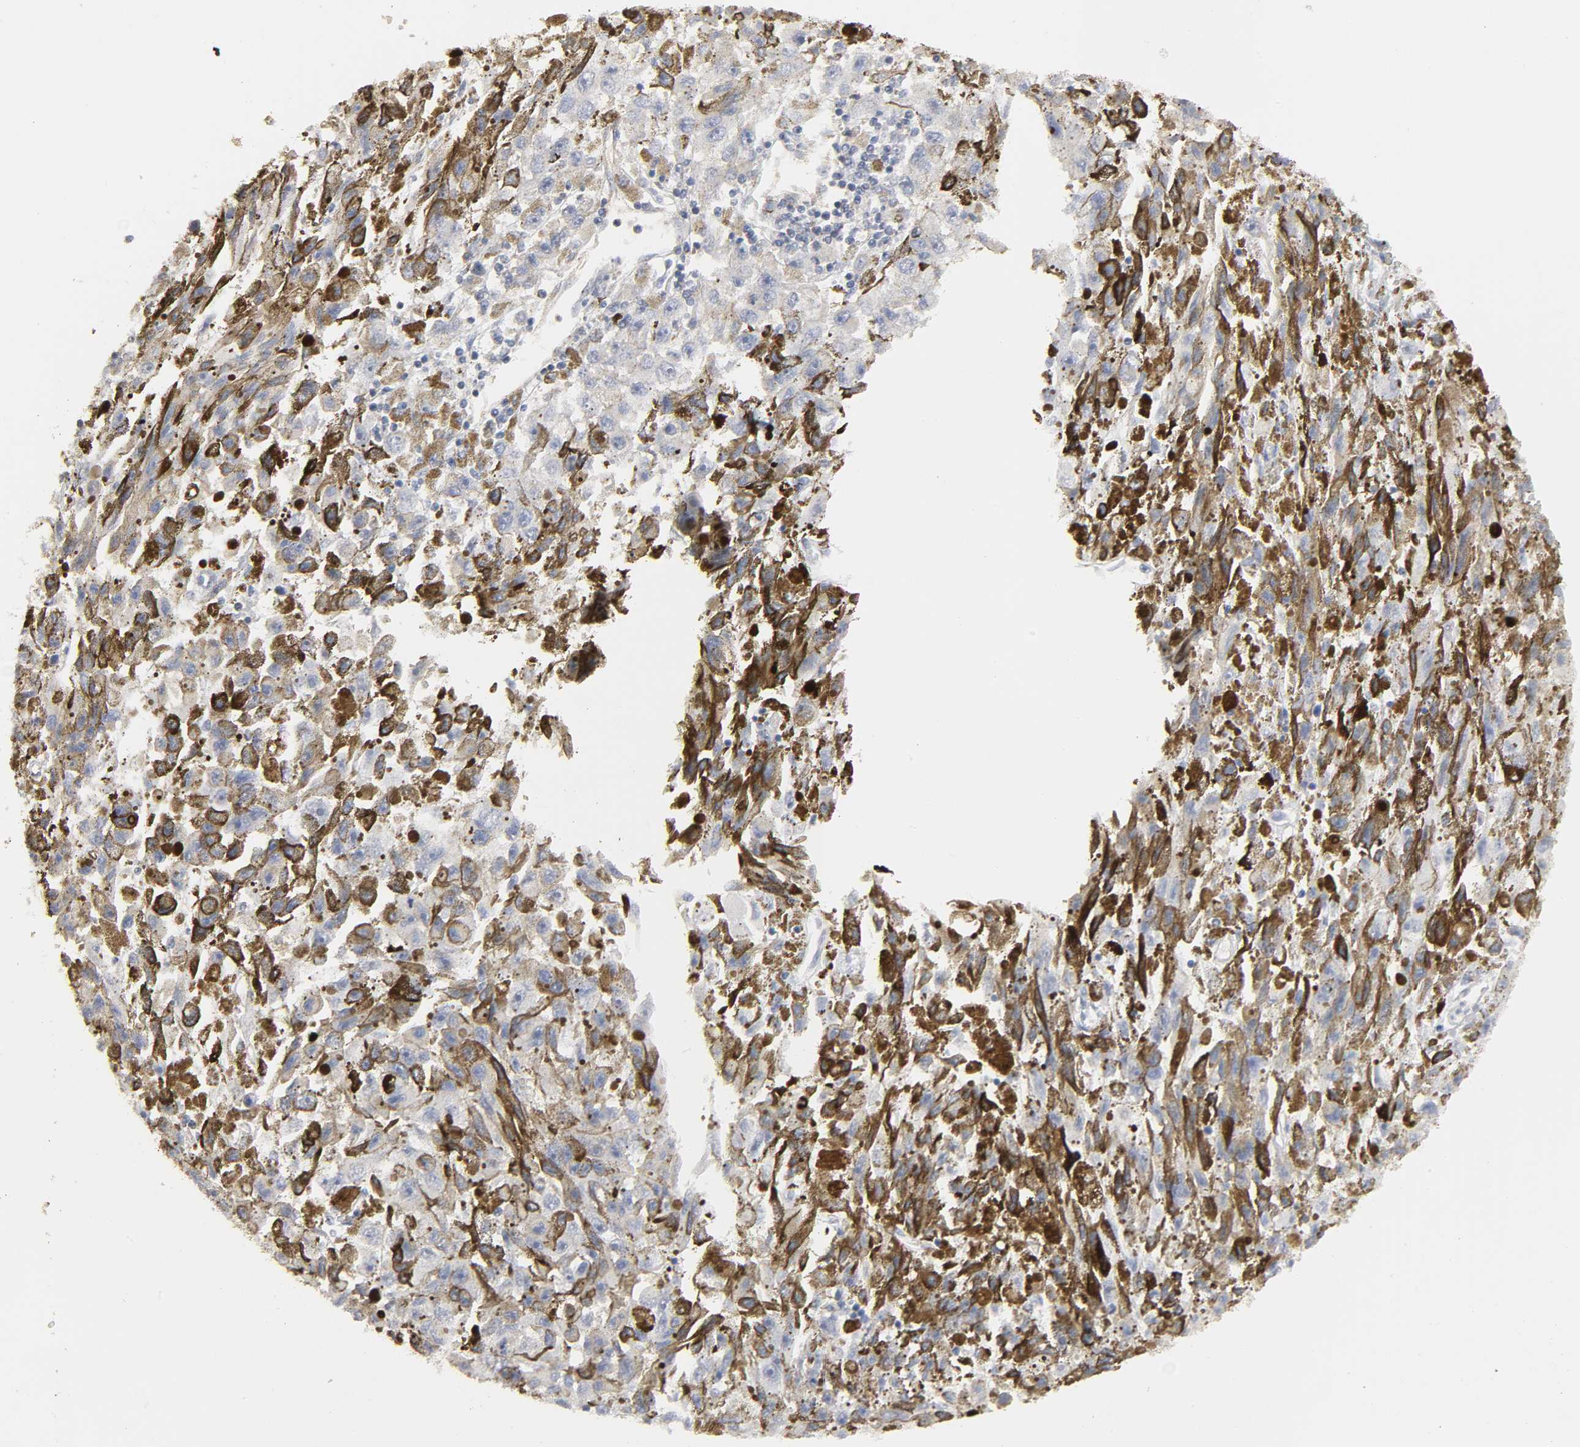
{"staining": {"intensity": "moderate", "quantity": "25%-75%", "location": "cytoplasmic/membranous"}, "tissue": "melanoma", "cell_type": "Tumor cells", "image_type": "cancer", "snomed": [{"axis": "morphology", "description": "Malignant melanoma, NOS"}, {"axis": "topography", "description": "Skin"}], "caption": "High-magnification brightfield microscopy of malignant melanoma stained with DAB (brown) and counterstained with hematoxylin (blue). tumor cells exhibit moderate cytoplasmic/membranous staining is identified in approximately25%-75% of cells.", "gene": "SH3GLB1", "patient": {"sex": "female", "age": 104}}